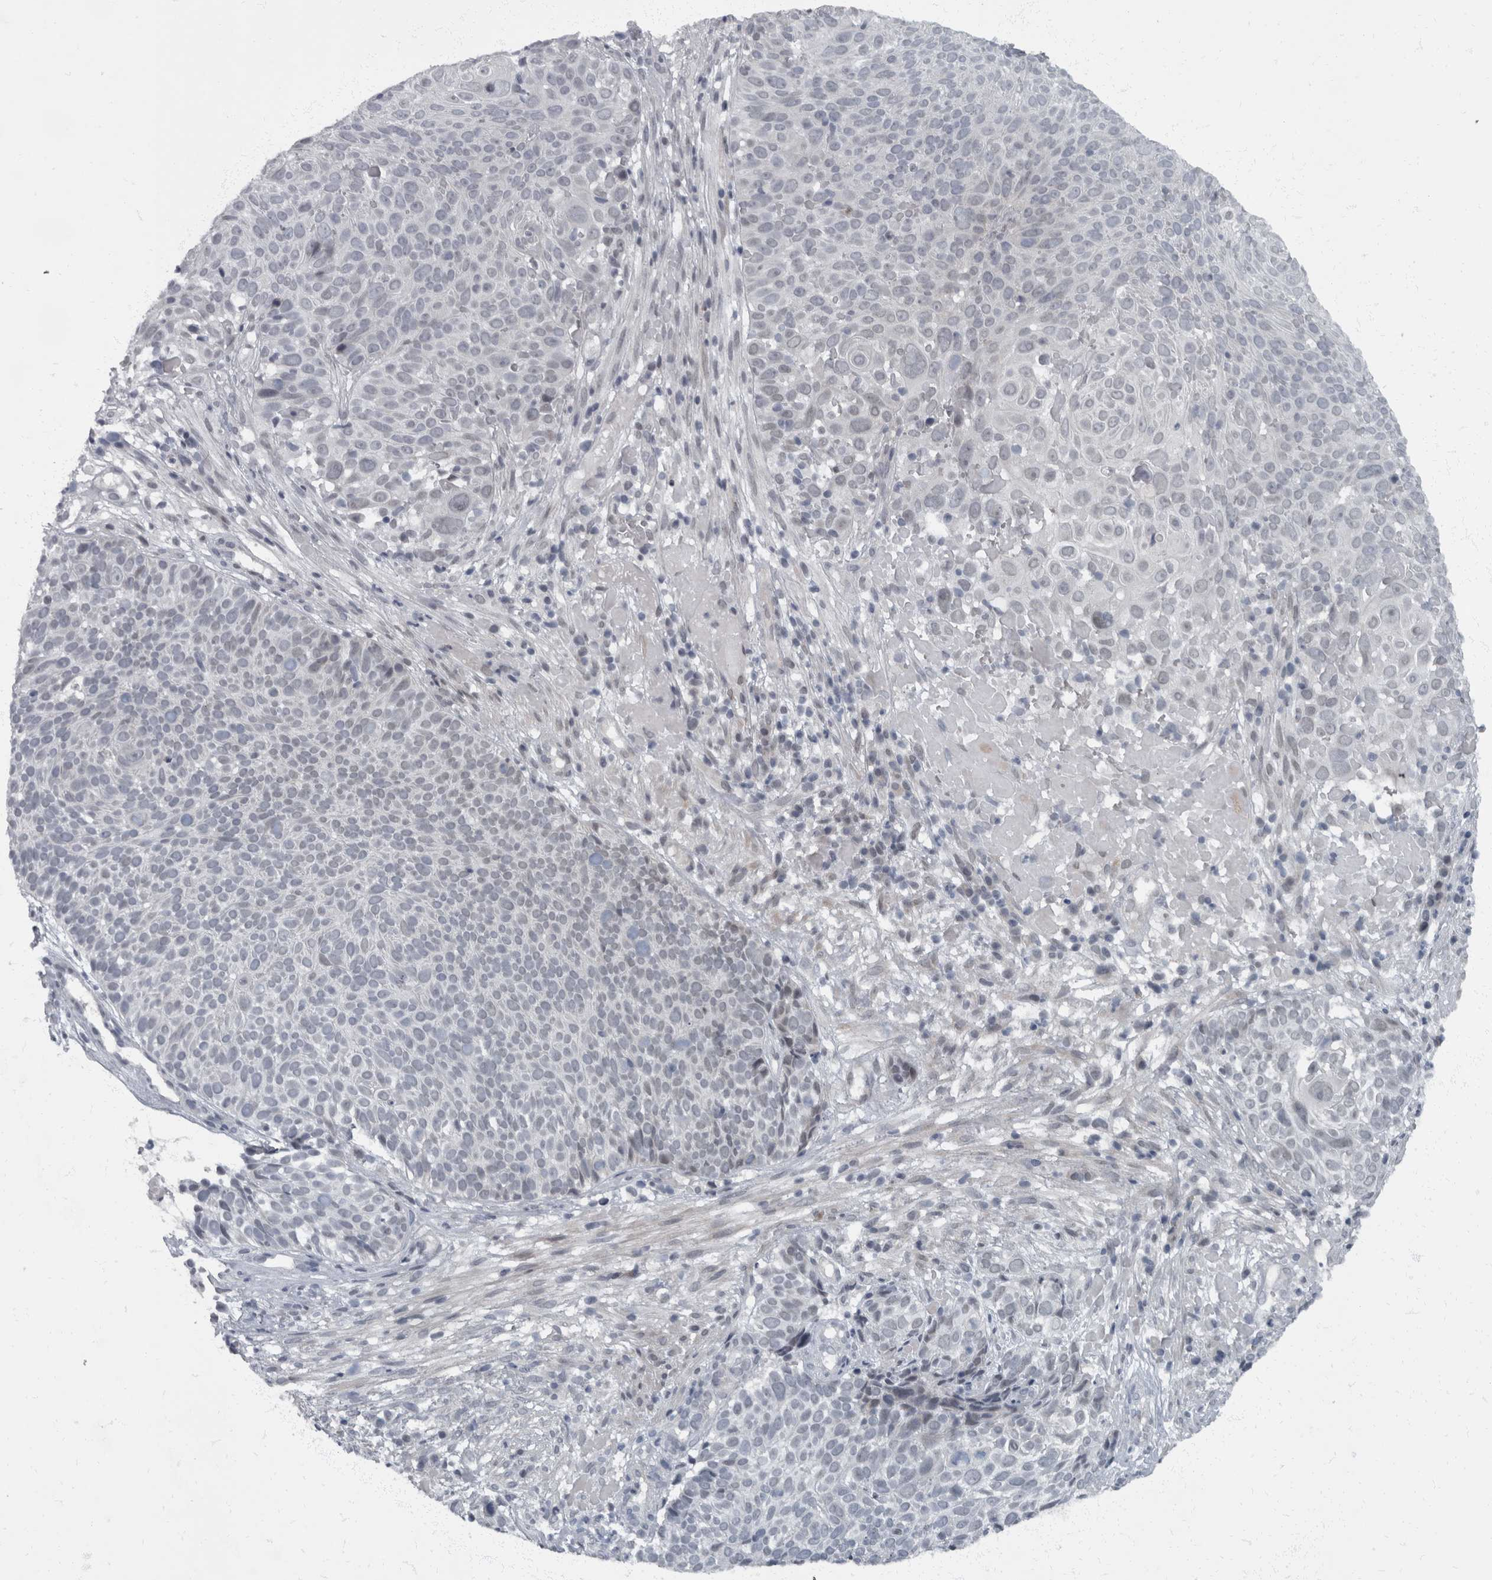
{"staining": {"intensity": "negative", "quantity": "none", "location": "none"}, "tissue": "cervical cancer", "cell_type": "Tumor cells", "image_type": "cancer", "snomed": [{"axis": "morphology", "description": "Squamous cell carcinoma, NOS"}, {"axis": "topography", "description": "Cervix"}], "caption": "Cervical cancer was stained to show a protein in brown. There is no significant staining in tumor cells. Nuclei are stained in blue.", "gene": "WDR33", "patient": {"sex": "female", "age": 74}}